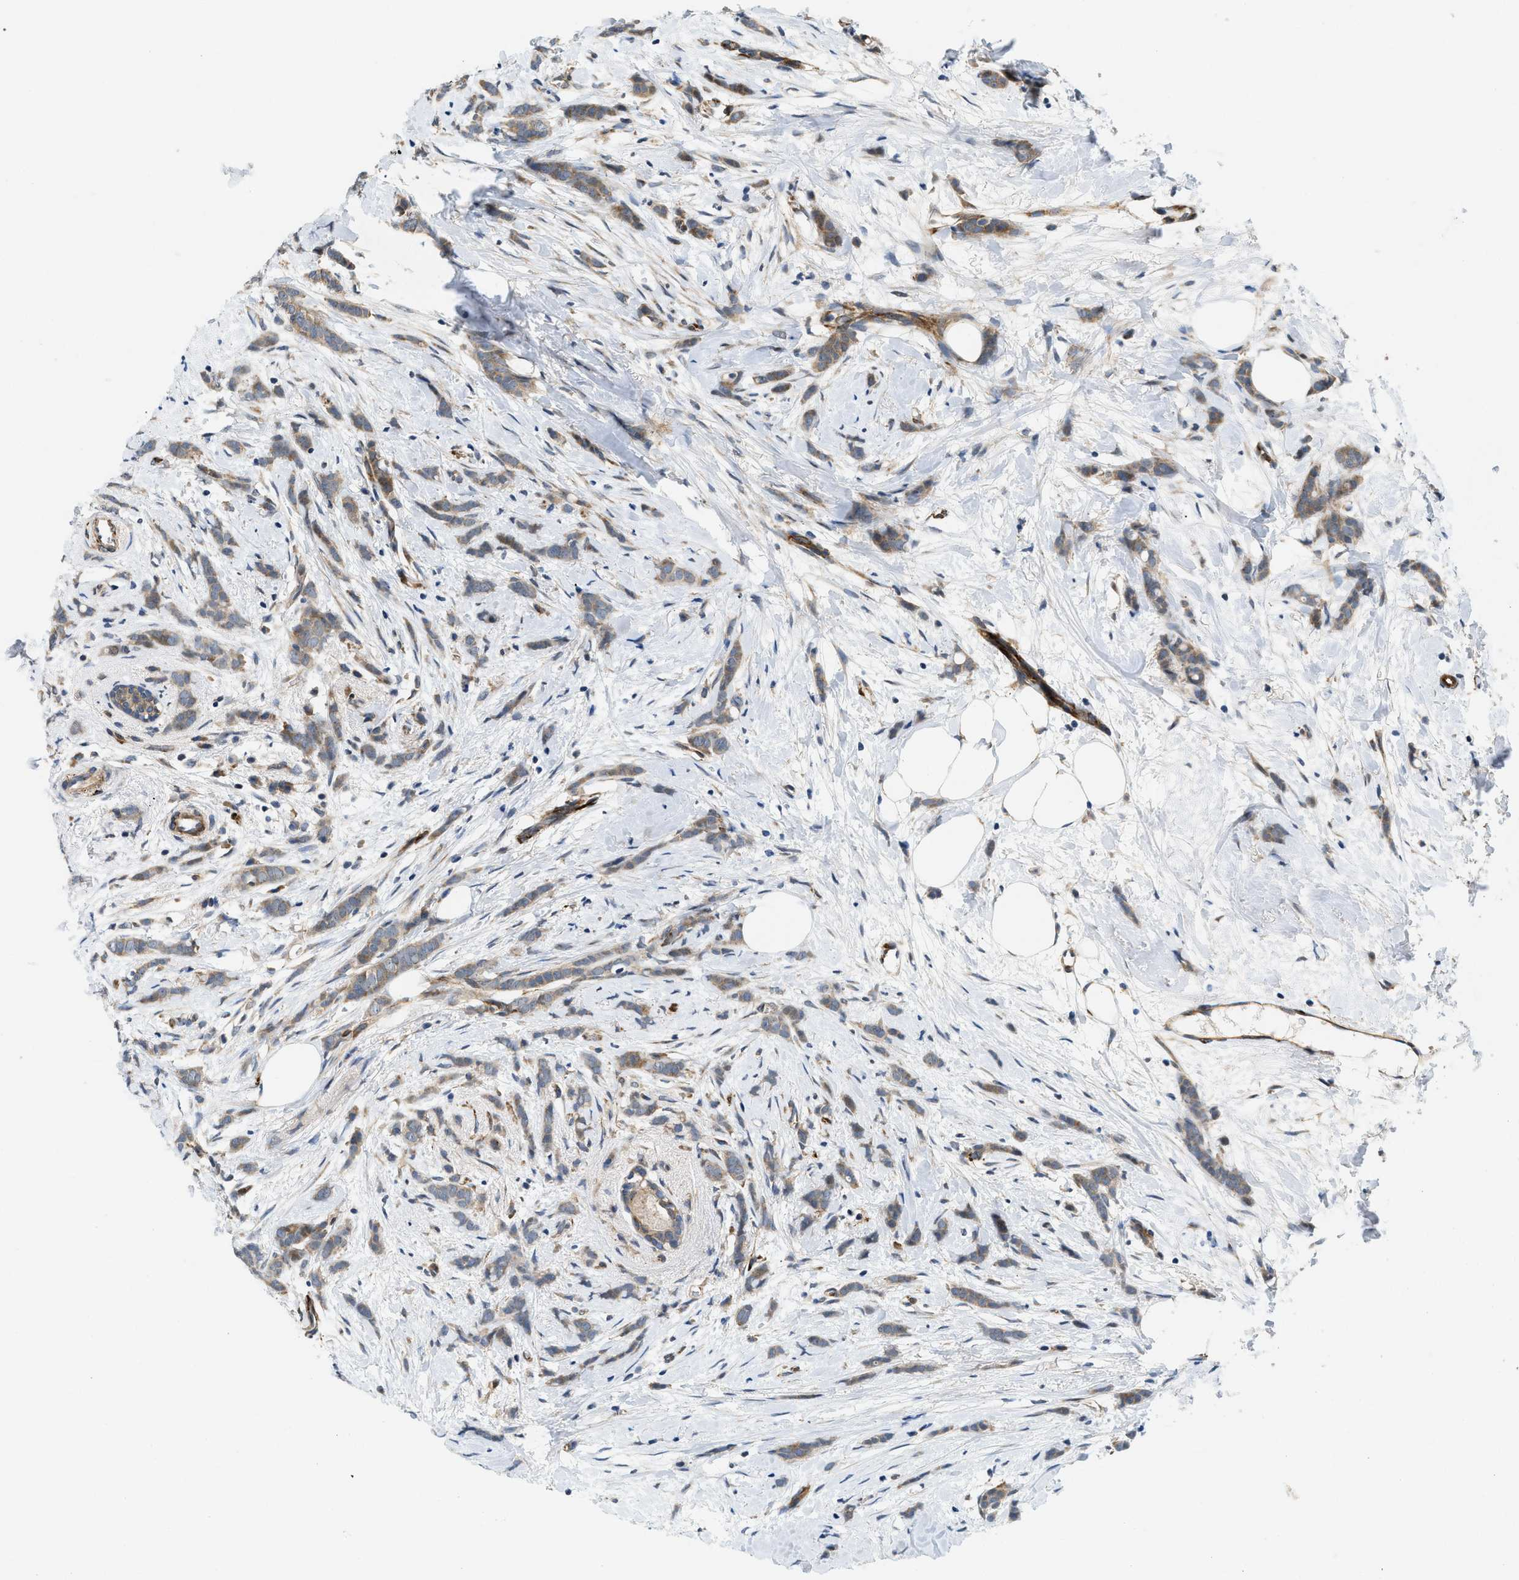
{"staining": {"intensity": "moderate", "quantity": ">75%", "location": "cytoplasmic/membranous"}, "tissue": "breast cancer", "cell_type": "Tumor cells", "image_type": "cancer", "snomed": [{"axis": "morphology", "description": "Lobular carcinoma, in situ"}, {"axis": "morphology", "description": "Lobular carcinoma"}, {"axis": "topography", "description": "Breast"}], "caption": "Immunohistochemical staining of human lobular carcinoma in situ (breast) reveals medium levels of moderate cytoplasmic/membranous positivity in approximately >75% of tumor cells.", "gene": "ZNF599", "patient": {"sex": "female", "age": 41}}